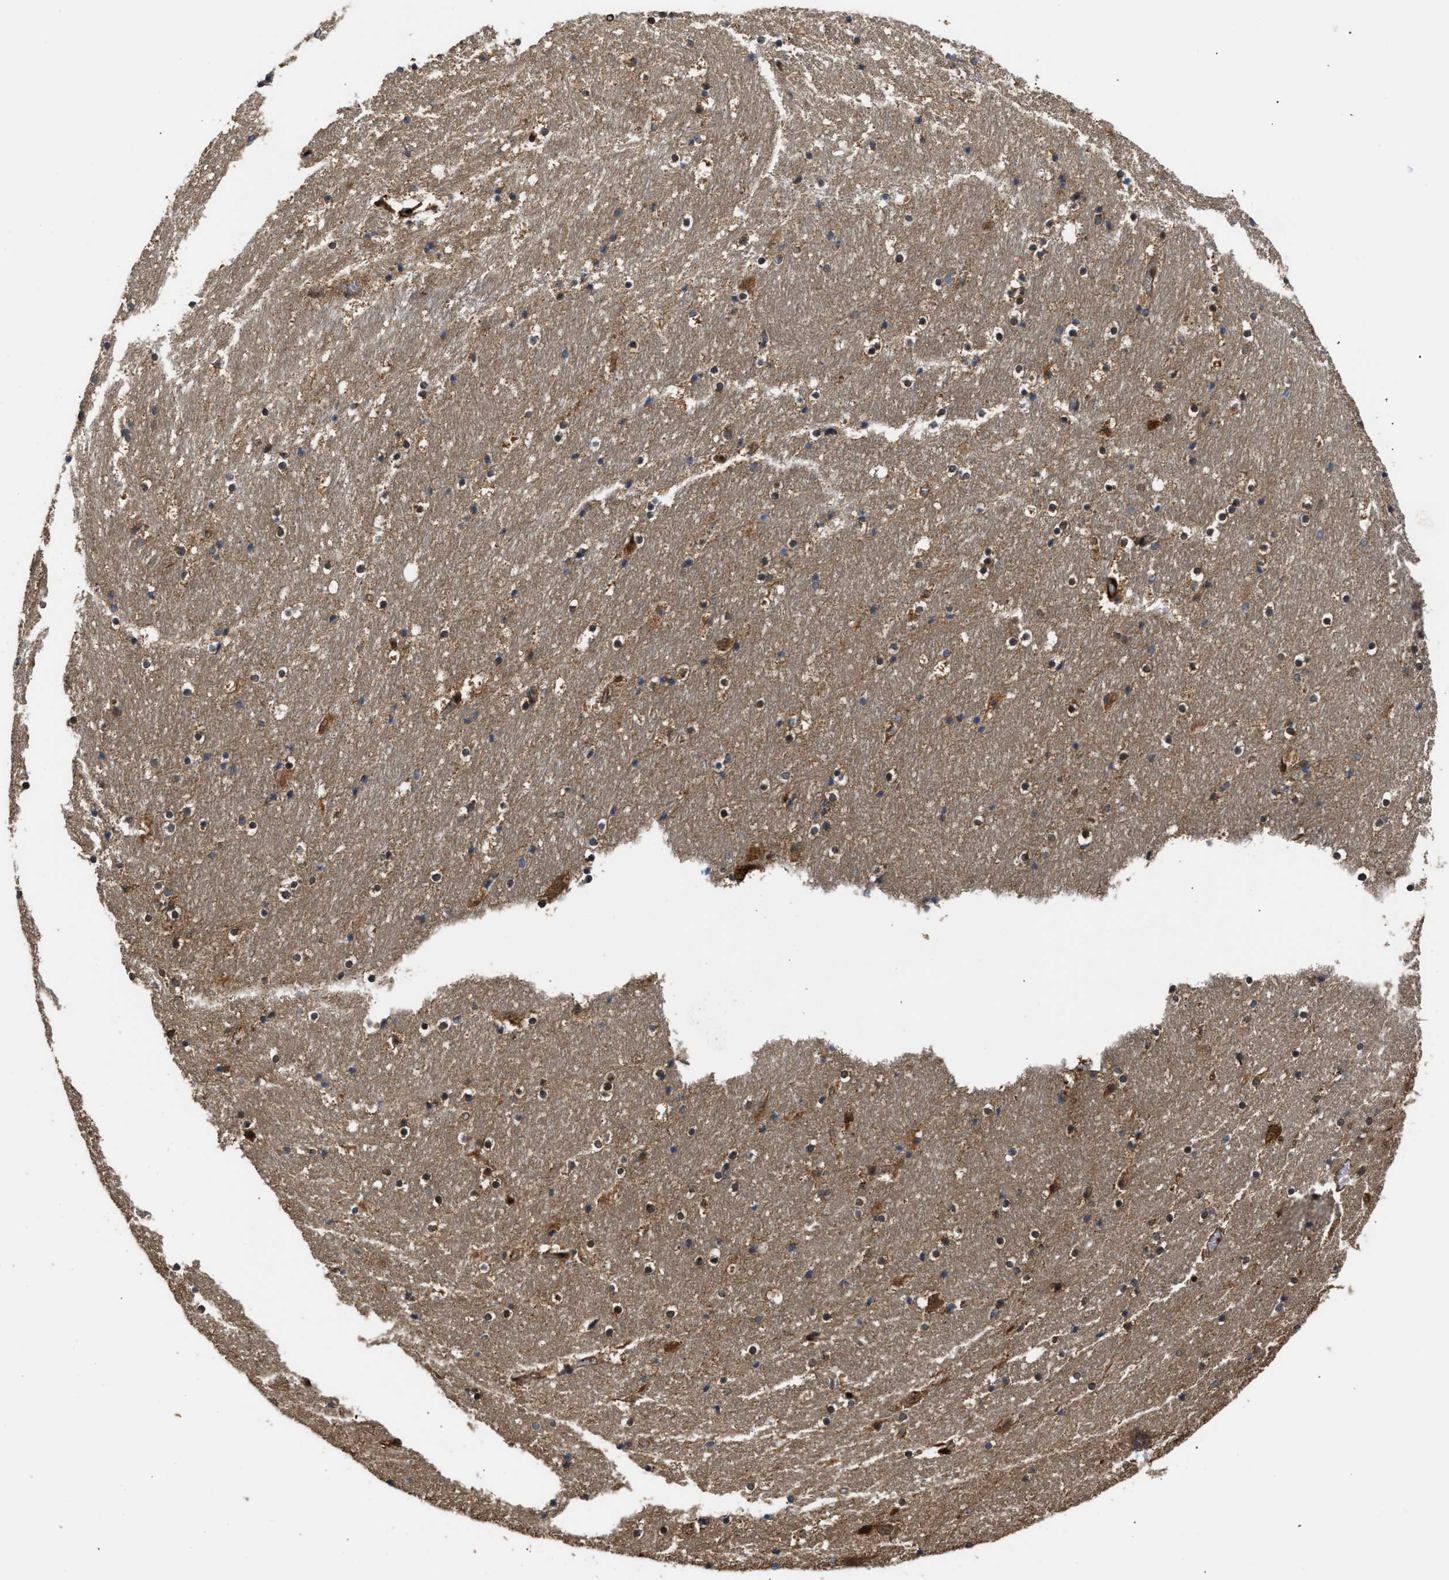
{"staining": {"intensity": "moderate", "quantity": "<25%", "location": "nuclear"}, "tissue": "hippocampus", "cell_type": "Glial cells", "image_type": "normal", "snomed": [{"axis": "morphology", "description": "Normal tissue, NOS"}, {"axis": "topography", "description": "Hippocampus"}], "caption": "Protein expression by immunohistochemistry reveals moderate nuclear positivity in about <25% of glial cells in benign hippocampus.", "gene": "PPA1", "patient": {"sex": "male", "age": 45}}